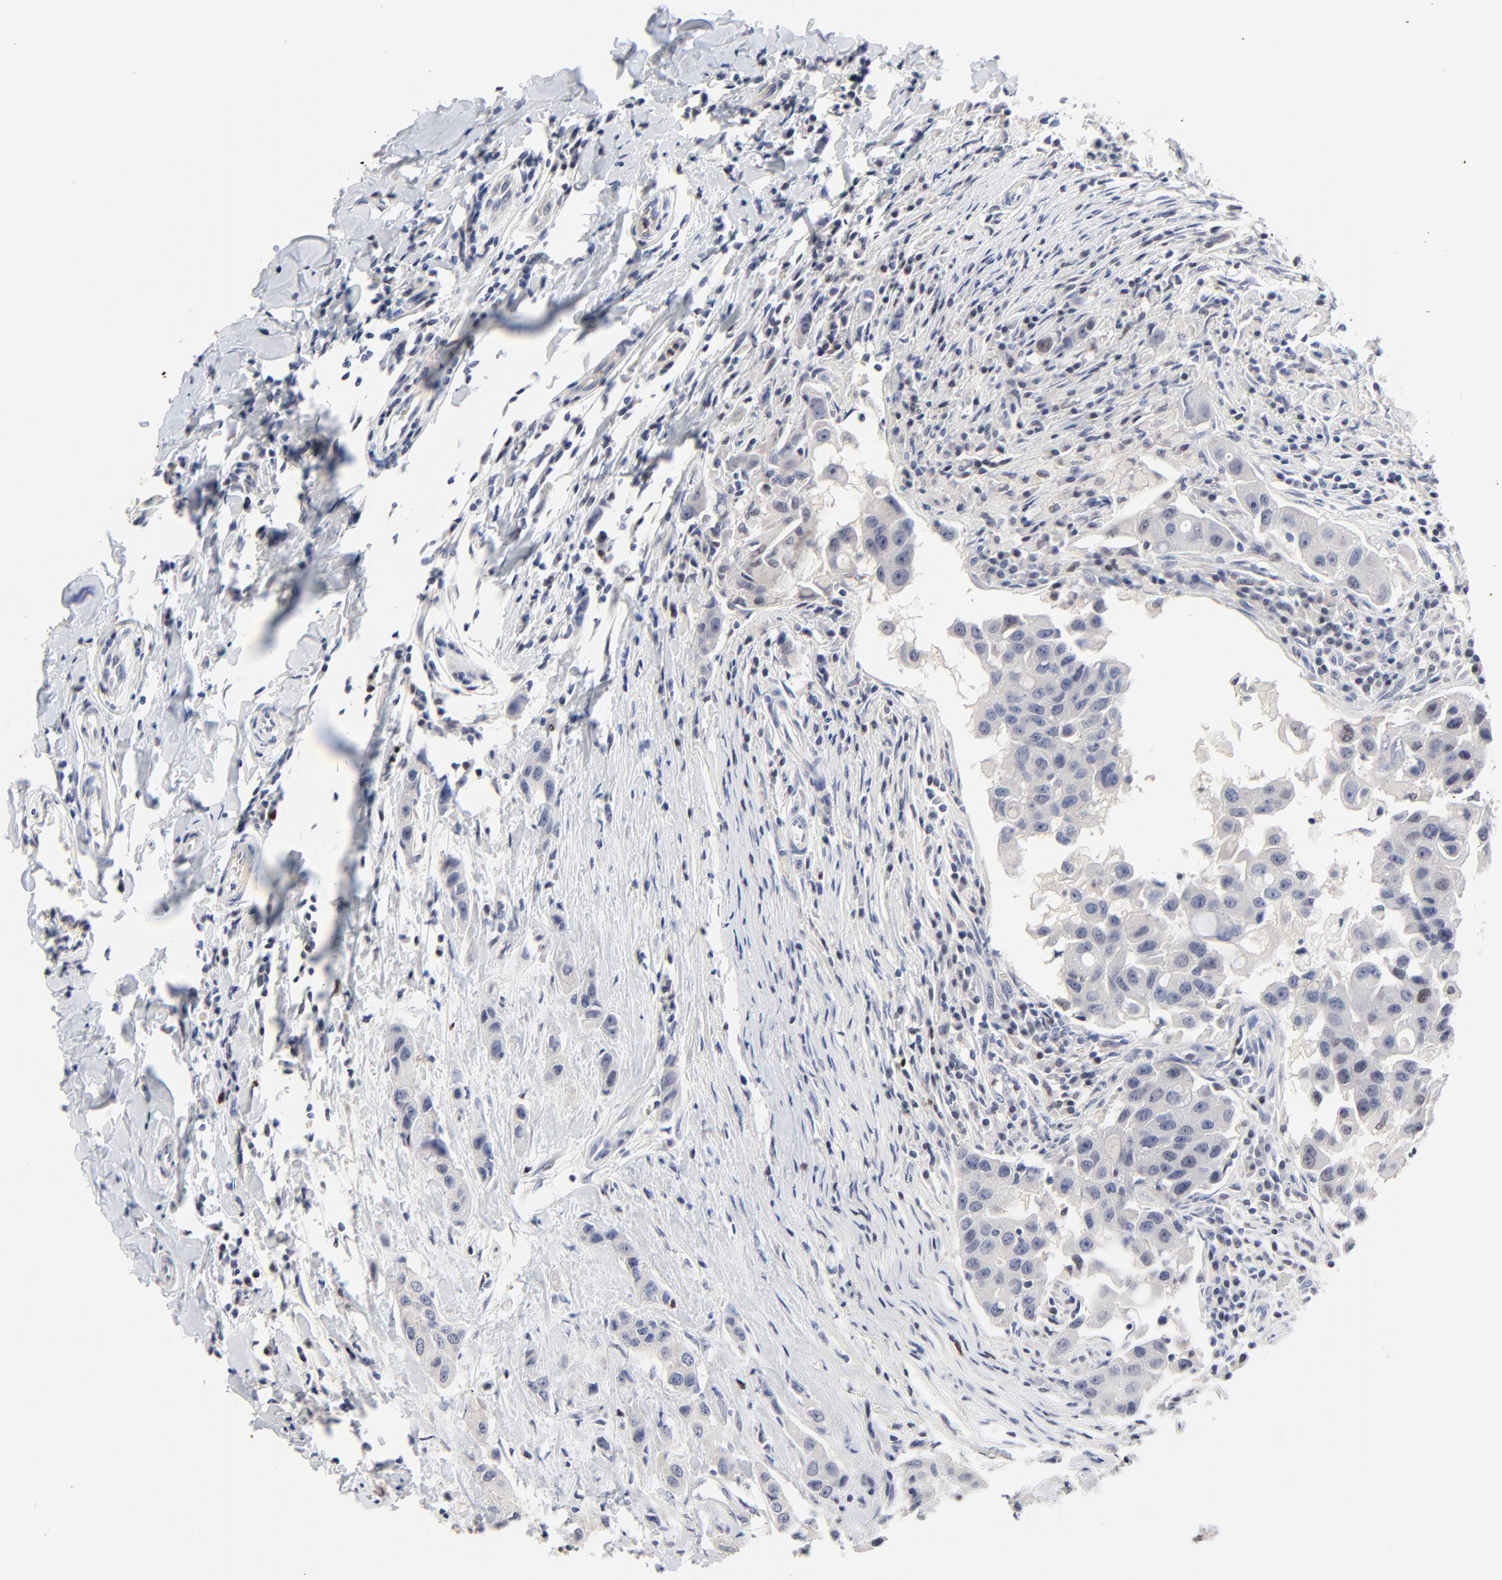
{"staining": {"intensity": "negative", "quantity": "none", "location": "none"}, "tissue": "breast cancer", "cell_type": "Tumor cells", "image_type": "cancer", "snomed": [{"axis": "morphology", "description": "Duct carcinoma"}, {"axis": "topography", "description": "Breast"}], "caption": "High magnification brightfield microscopy of breast cancer stained with DAB (3,3'-diaminobenzidine) (brown) and counterstained with hematoxylin (blue): tumor cells show no significant positivity.", "gene": "AADAC", "patient": {"sex": "female", "age": 27}}